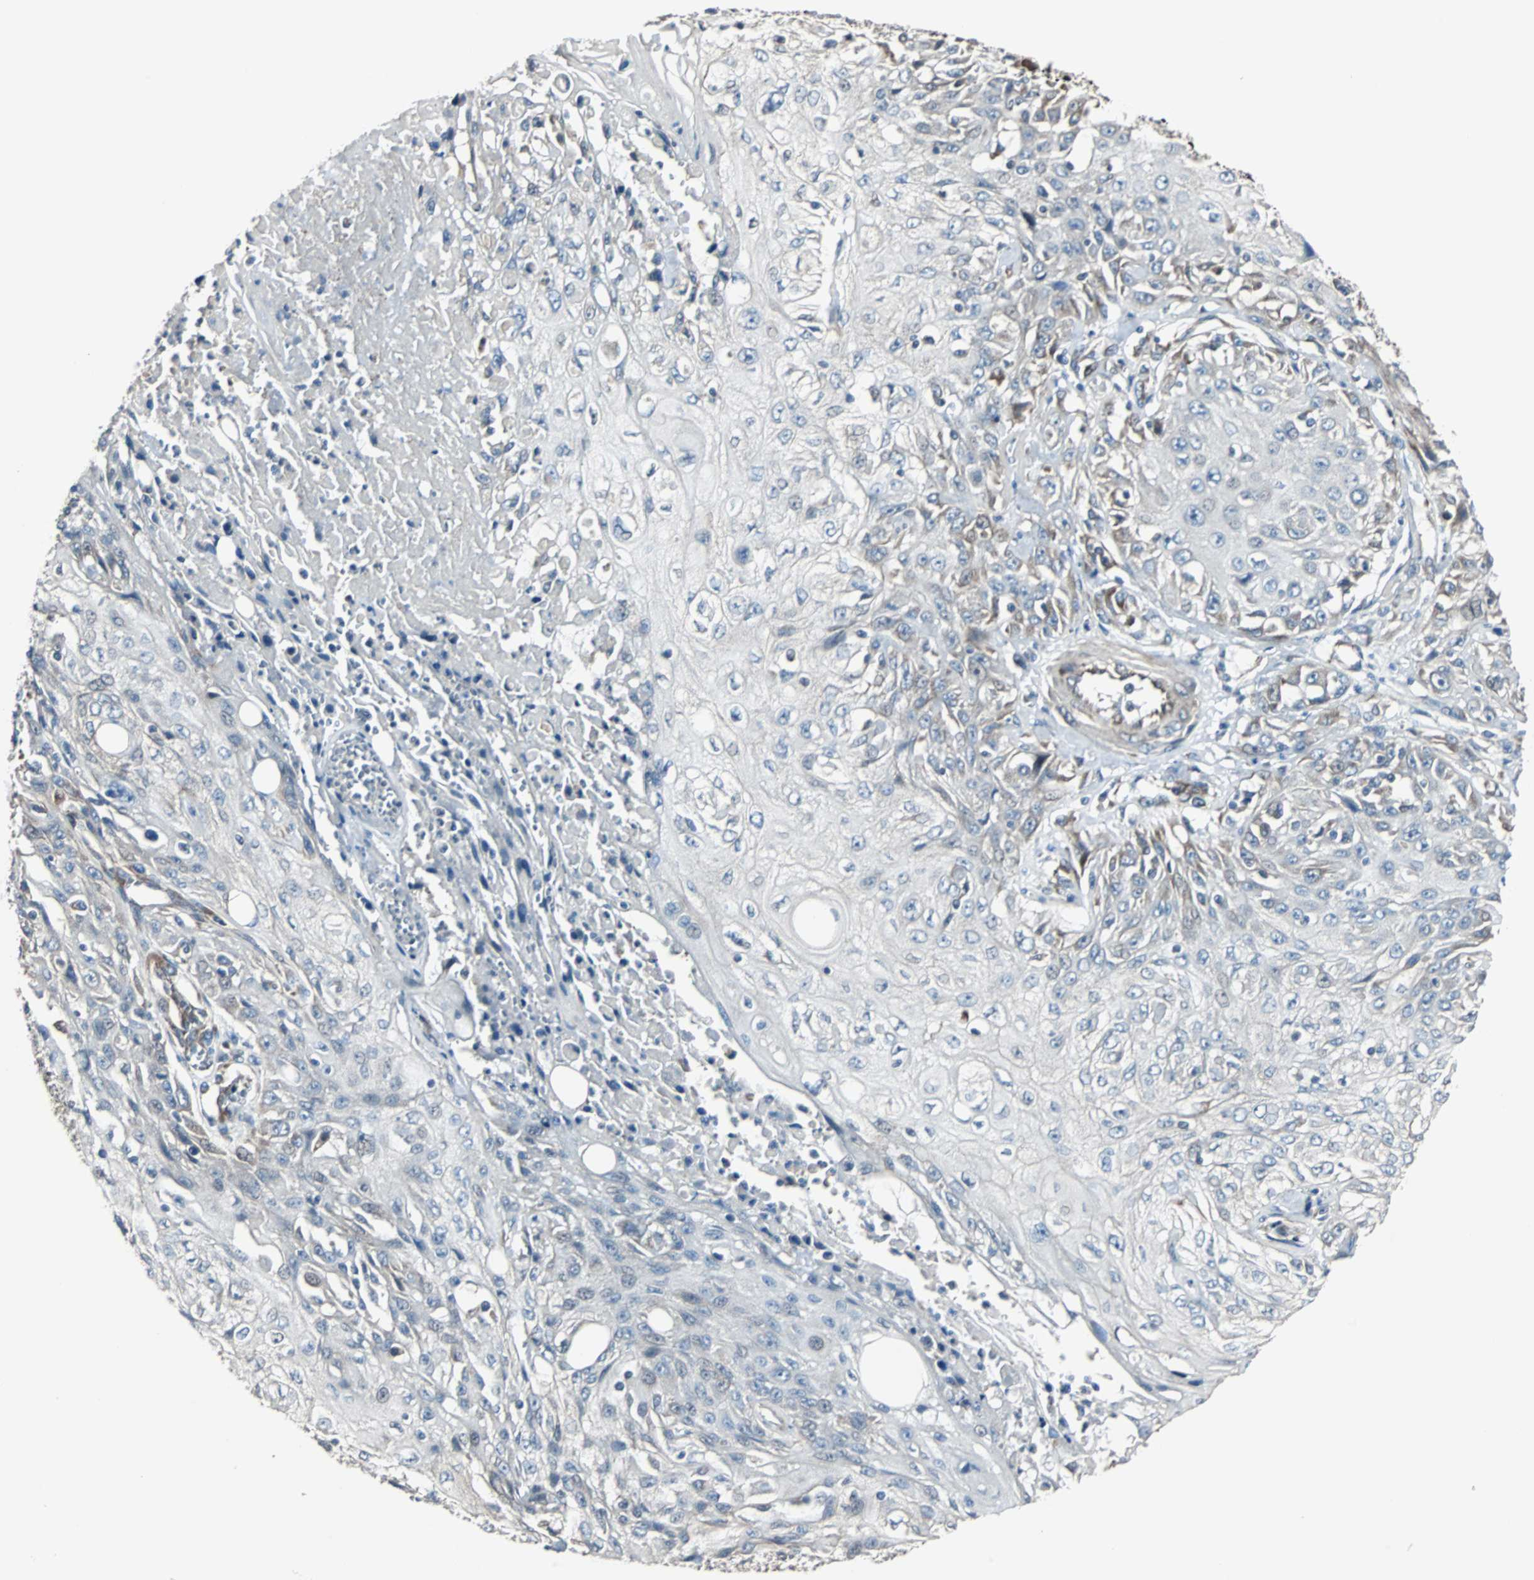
{"staining": {"intensity": "weak", "quantity": "<25%", "location": "cytoplasmic/membranous"}, "tissue": "skin cancer", "cell_type": "Tumor cells", "image_type": "cancer", "snomed": [{"axis": "morphology", "description": "Squamous cell carcinoma, NOS"}, {"axis": "topography", "description": "Skin"}], "caption": "Immunohistochemistry (IHC) histopathology image of human skin cancer stained for a protein (brown), which shows no positivity in tumor cells. (DAB (3,3'-diaminobenzidine) immunohistochemistry (IHC), high magnification).", "gene": "CHP1", "patient": {"sex": "male", "age": 75}}